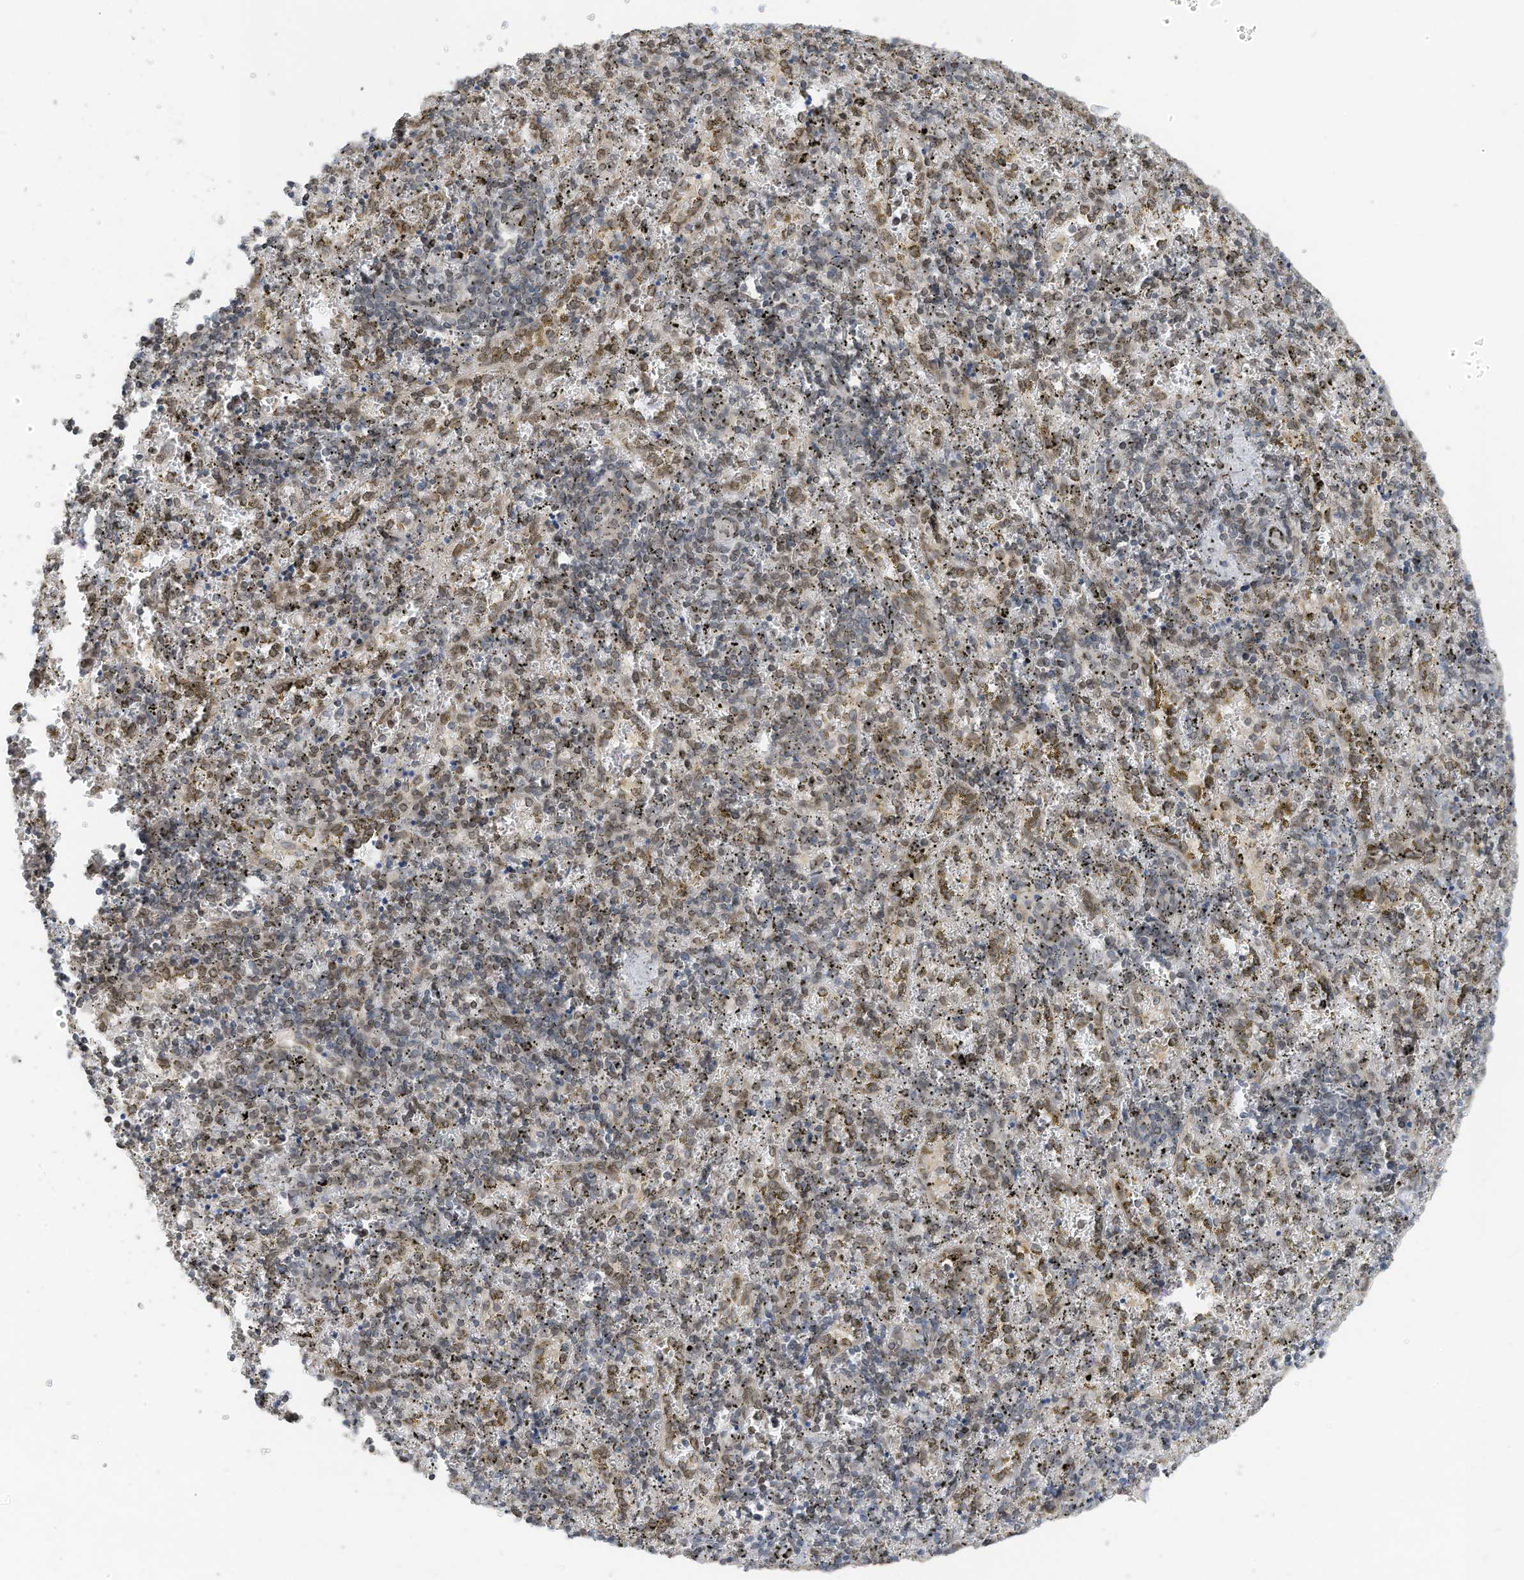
{"staining": {"intensity": "moderate", "quantity": "25%-75%", "location": "cytoplasmic/membranous,nuclear"}, "tissue": "spleen", "cell_type": "Cells in red pulp", "image_type": "normal", "snomed": [{"axis": "morphology", "description": "Normal tissue, NOS"}, {"axis": "topography", "description": "Spleen"}], "caption": "Immunohistochemical staining of unremarkable spleen exhibits 25%-75% levels of moderate cytoplasmic/membranous,nuclear protein positivity in approximately 25%-75% of cells in red pulp. (Stains: DAB in brown, nuclei in blue, Microscopy: brightfield microscopy at high magnification).", "gene": "RABL3", "patient": {"sex": "male", "age": 11}}